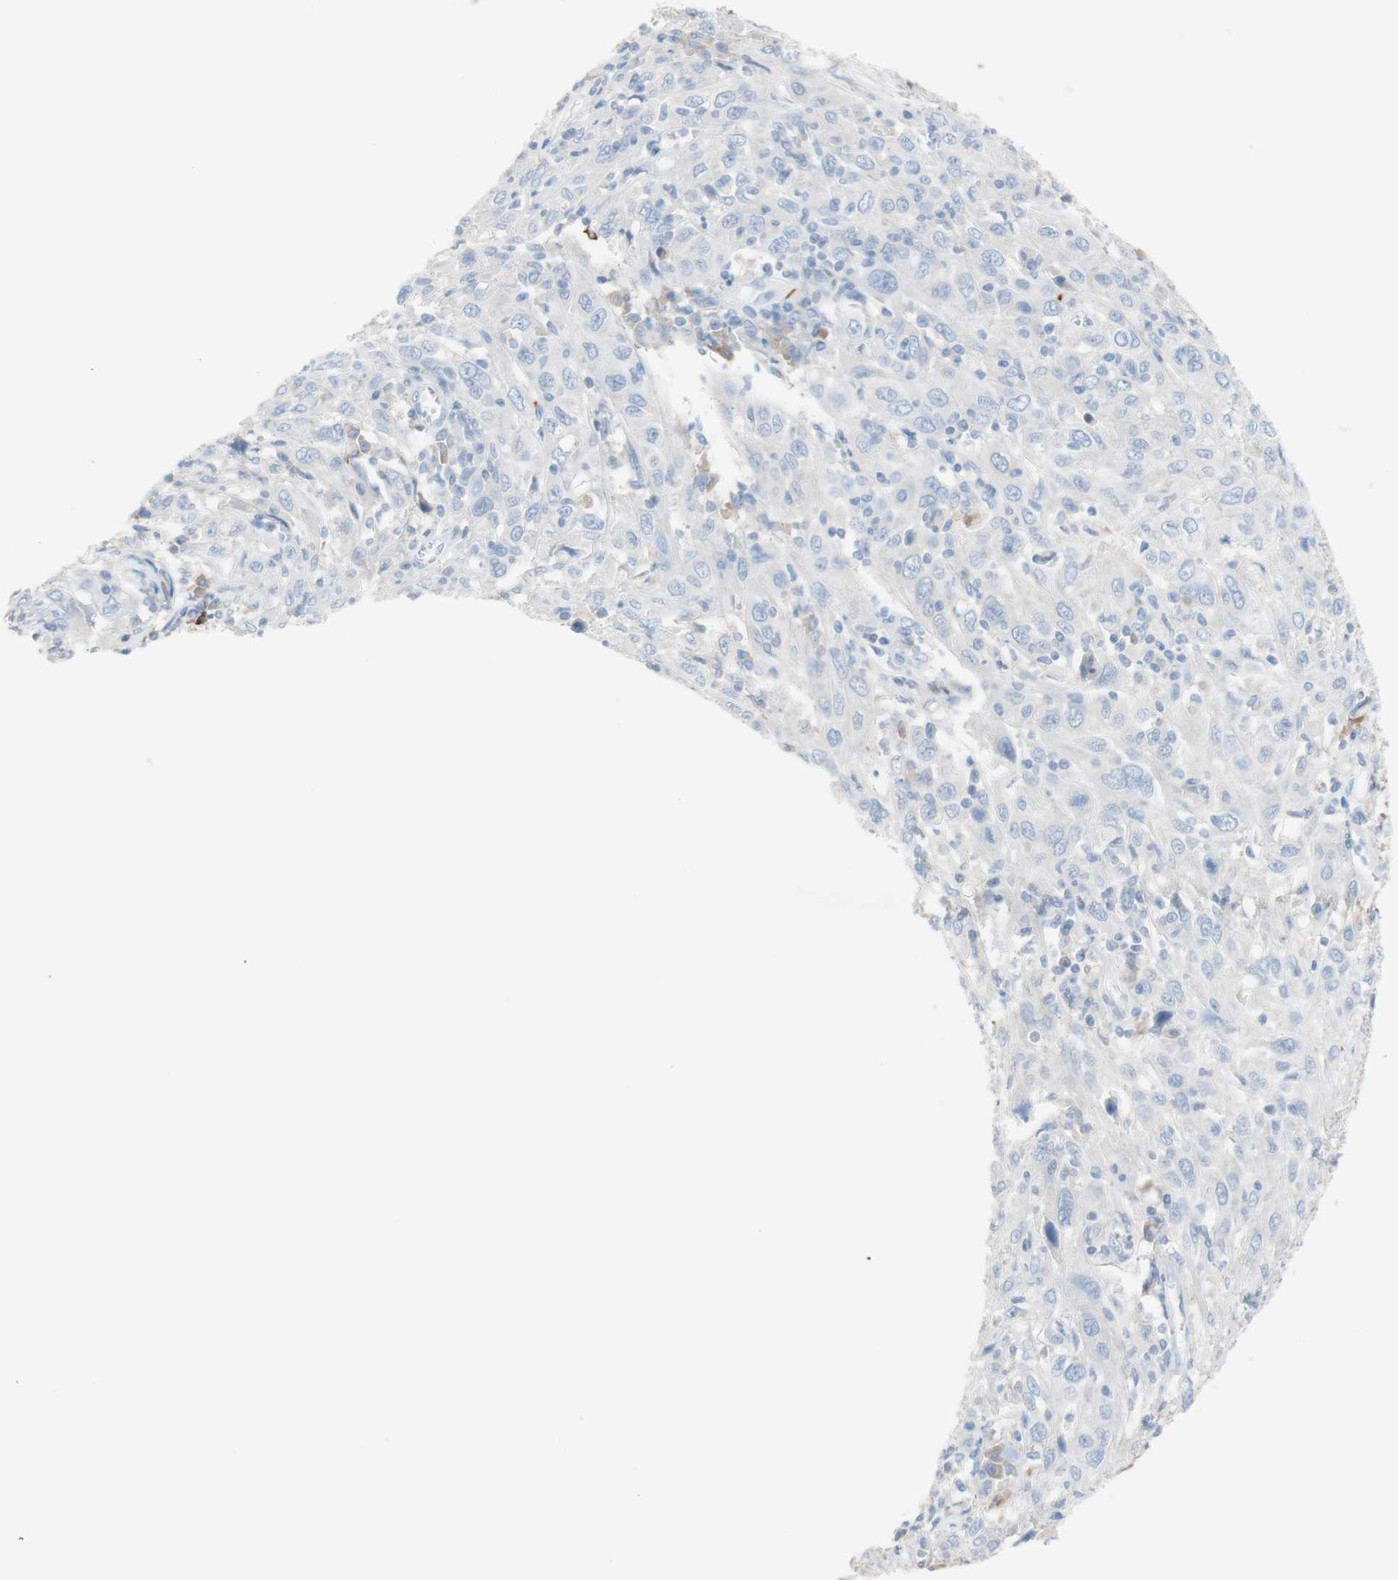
{"staining": {"intensity": "negative", "quantity": "none", "location": "none"}, "tissue": "cervical cancer", "cell_type": "Tumor cells", "image_type": "cancer", "snomed": [{"axis": "morphology", "description": "Squamous cell carcinoma, NOS"}, {"axis": "topography", "description": "Cervix"}], "caption": "Immunohistochemistry (IHC) histopathology image of squamous cell carcinoma (cervical) stained for a protein (brown), which reveals no staining in tumor cells.", "gene": "PACSIN1", "patient": {"sex": "female", "age": 46}}